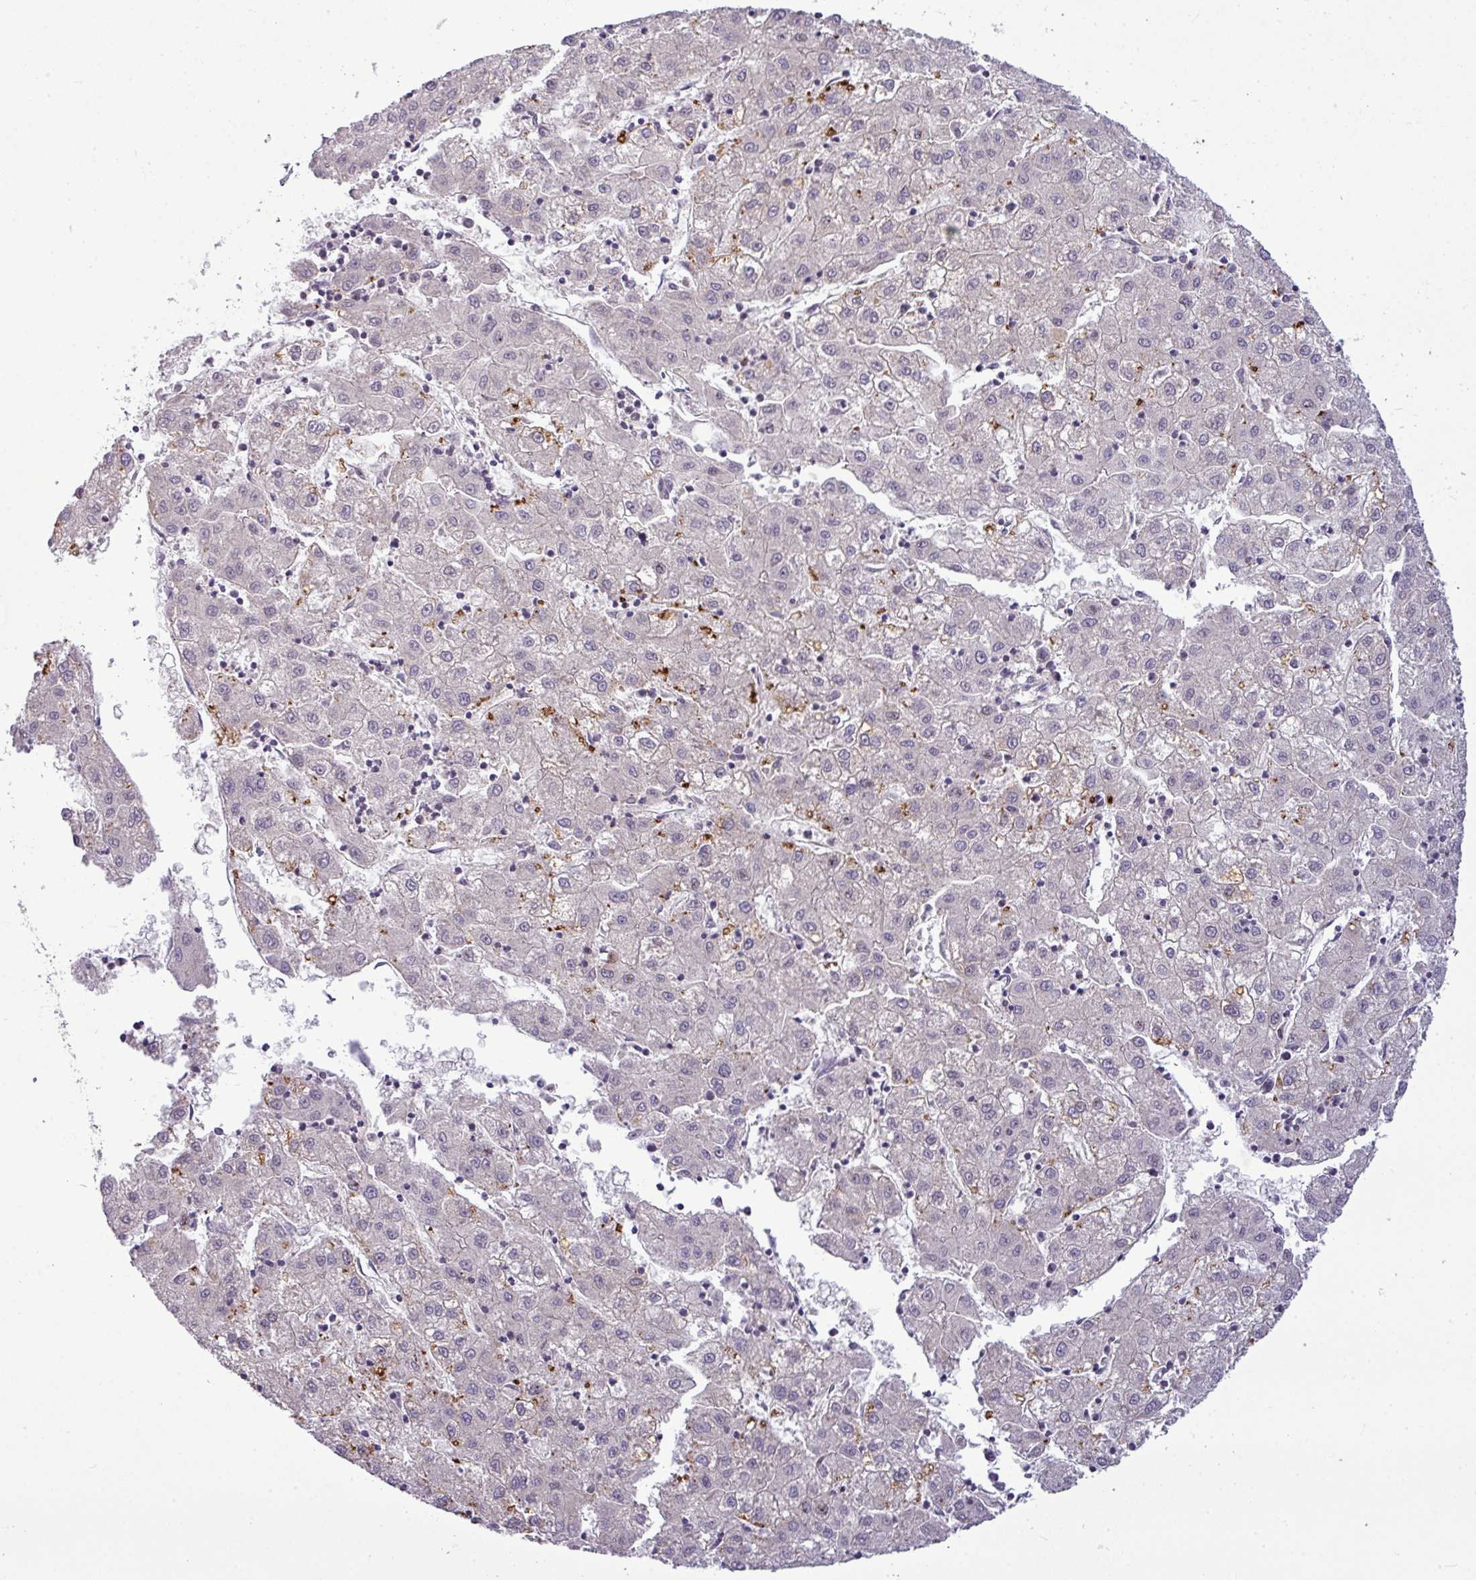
{"staining": {"intensity": "moderate", "quantity": "<25%", "location": "cytoplasmic/membranous"}, "tissue": "liver cancer", "cell_type": "Tumor cells", "image_type": "cancer", "snomed": [{"axis": "morphology", "description": "Carcinoma, Hepatocellular, NOS"}, {"axis": "topography", "description": "Liver"}], "caption": "A histopathology image of human liver cancer (hepatocellular carcinoma) stained for a protein reveals moderate cytoplasmic/membranous brown staining in tumor cells.", "gene": "ZNF35", "patient": {"sex": "male", "age": 72}}